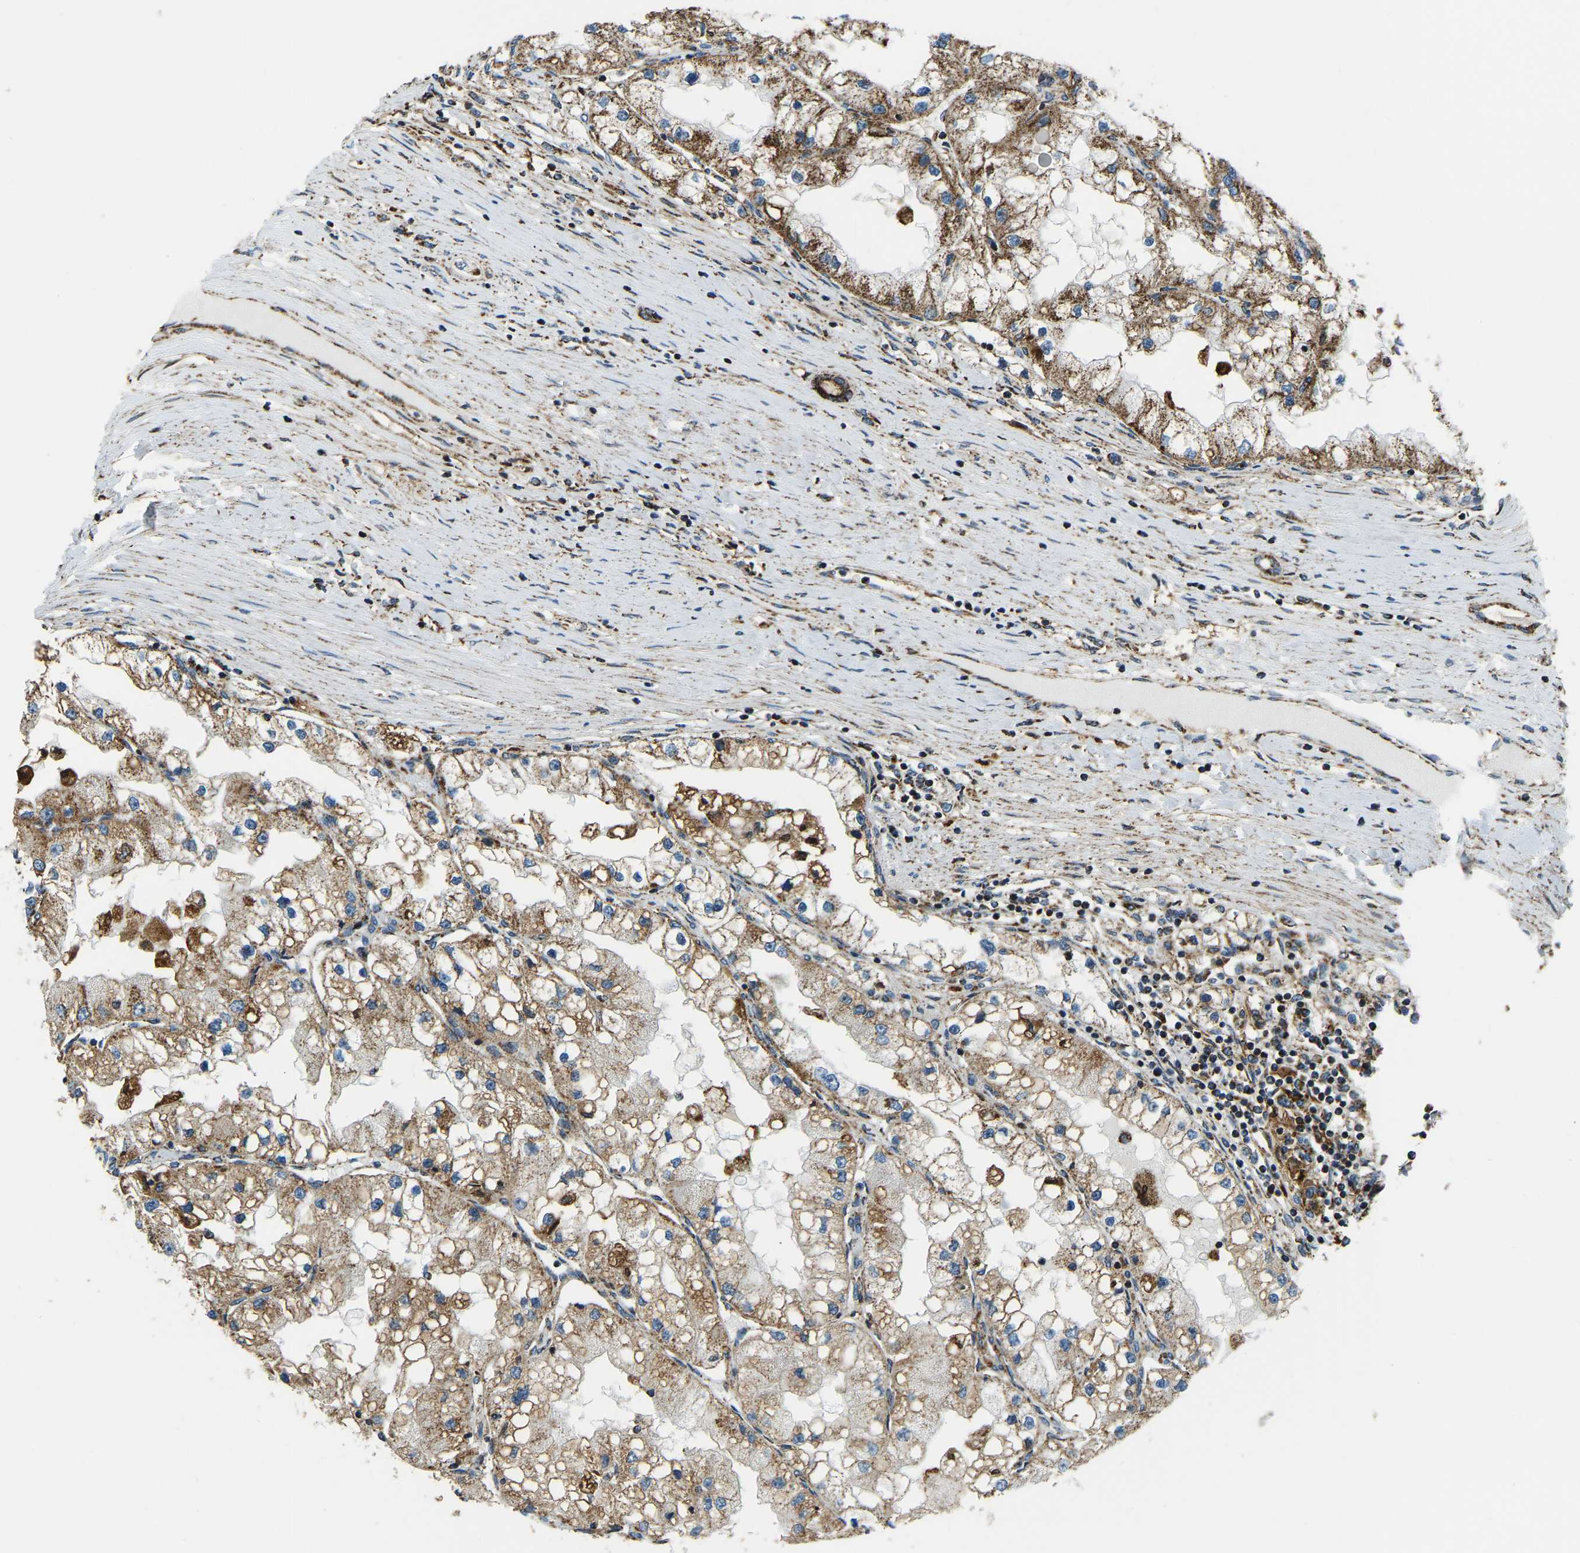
{"staining": {"intensity": "moderate", "quantity": ">75%", "location": "cytoplasmic/membranous"}, "tissue": "renal cancer", "cell_type": "Tumor cells", "image_type": "cancer", "snomed": [{"axis": "morphology", "description": "Adenocarcinoma, NOS"}, {"axis": "topography", "description": "Kidney"}], "caption": "This is an image of immunohistochemistry staining of renal adenocarcinoma, which shows moderate positivity in the cytoplasmic/membranous of tumor cells.", "gene": "RBM33", "patient": {"sex": "male", "age": 68}}